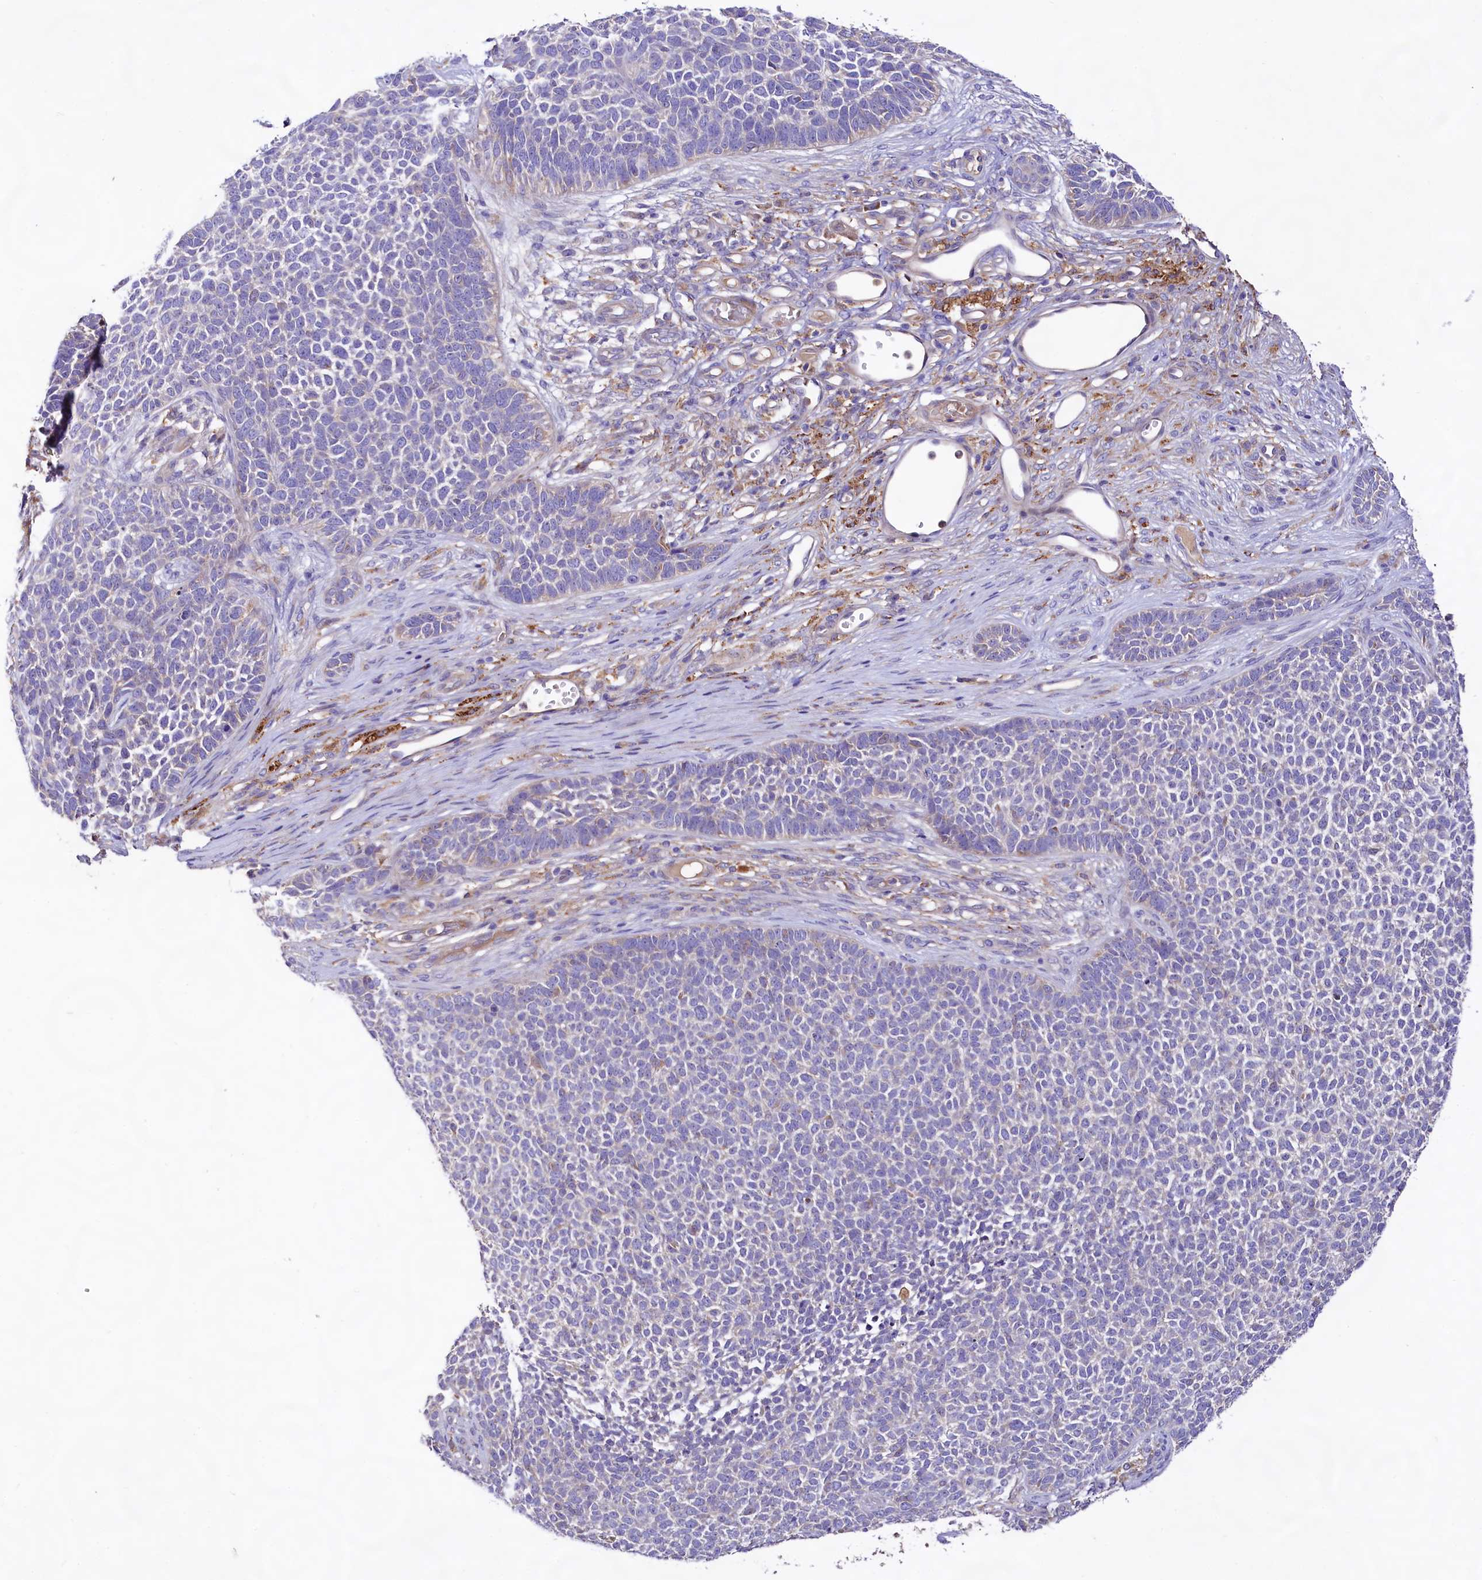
{"staining": {"intensity": "negative", "quantity": "none", "location": "none"}, "tissue": "skin cancer", "cell_type": "Tumor cells", "image_type": "cancer", "snomed": [{"axis": "morphology", "description": "Basal cell carcinoma"}, {"axis": "topography", "description": "Skin"}], "caption": "DAB (3,3'-diaminobenzidine) immunohistochemical staining of skin cancer shows no significant expression in tumor cells. (Brightfield microscopy of DAB IHC at high magnification).", "gene": "DMXL2", "patient": {"sex": "female", "age": 84}}